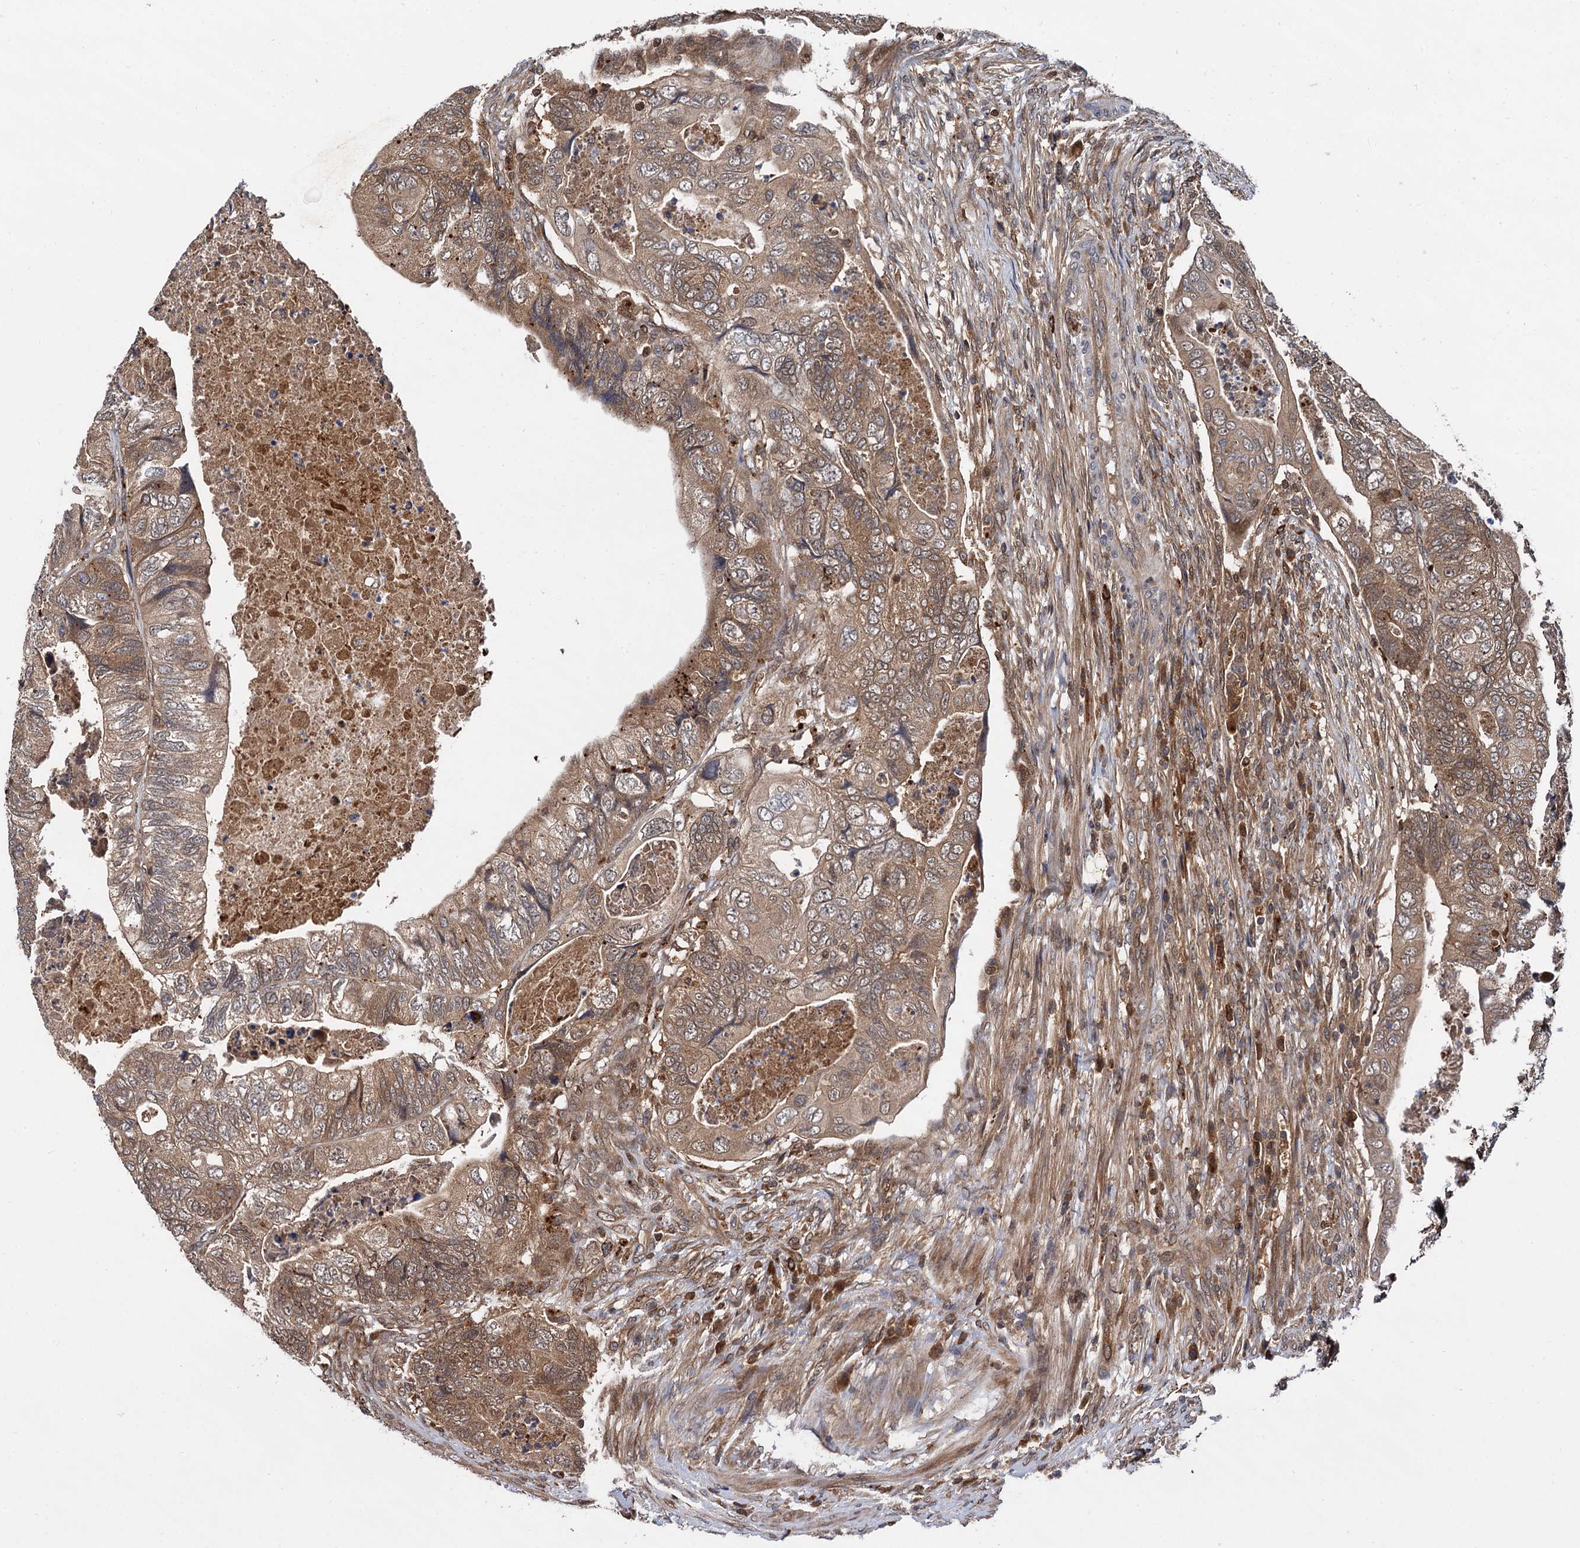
{"staining": {"intensity": "moderate", "quantity": ">75%", "location": "cytoplasmic/membranous"}, "tissue": "colorectal cancer", "cell_type": "Tumor cells", "image_type": "cancer", "snomed": [{"axis": "morphology", "description": "Adenocarcinoma, NOS"}, {"axis": "topography", "description": "Rectum"}], "caption": "Tumor cells display moderate cytoplasmic/membranous positivity in about >75% of cells in adenocarcinoma (colorectal).", "gene": "SELENOP", "patient": {"sex": "male", "age": 63}}